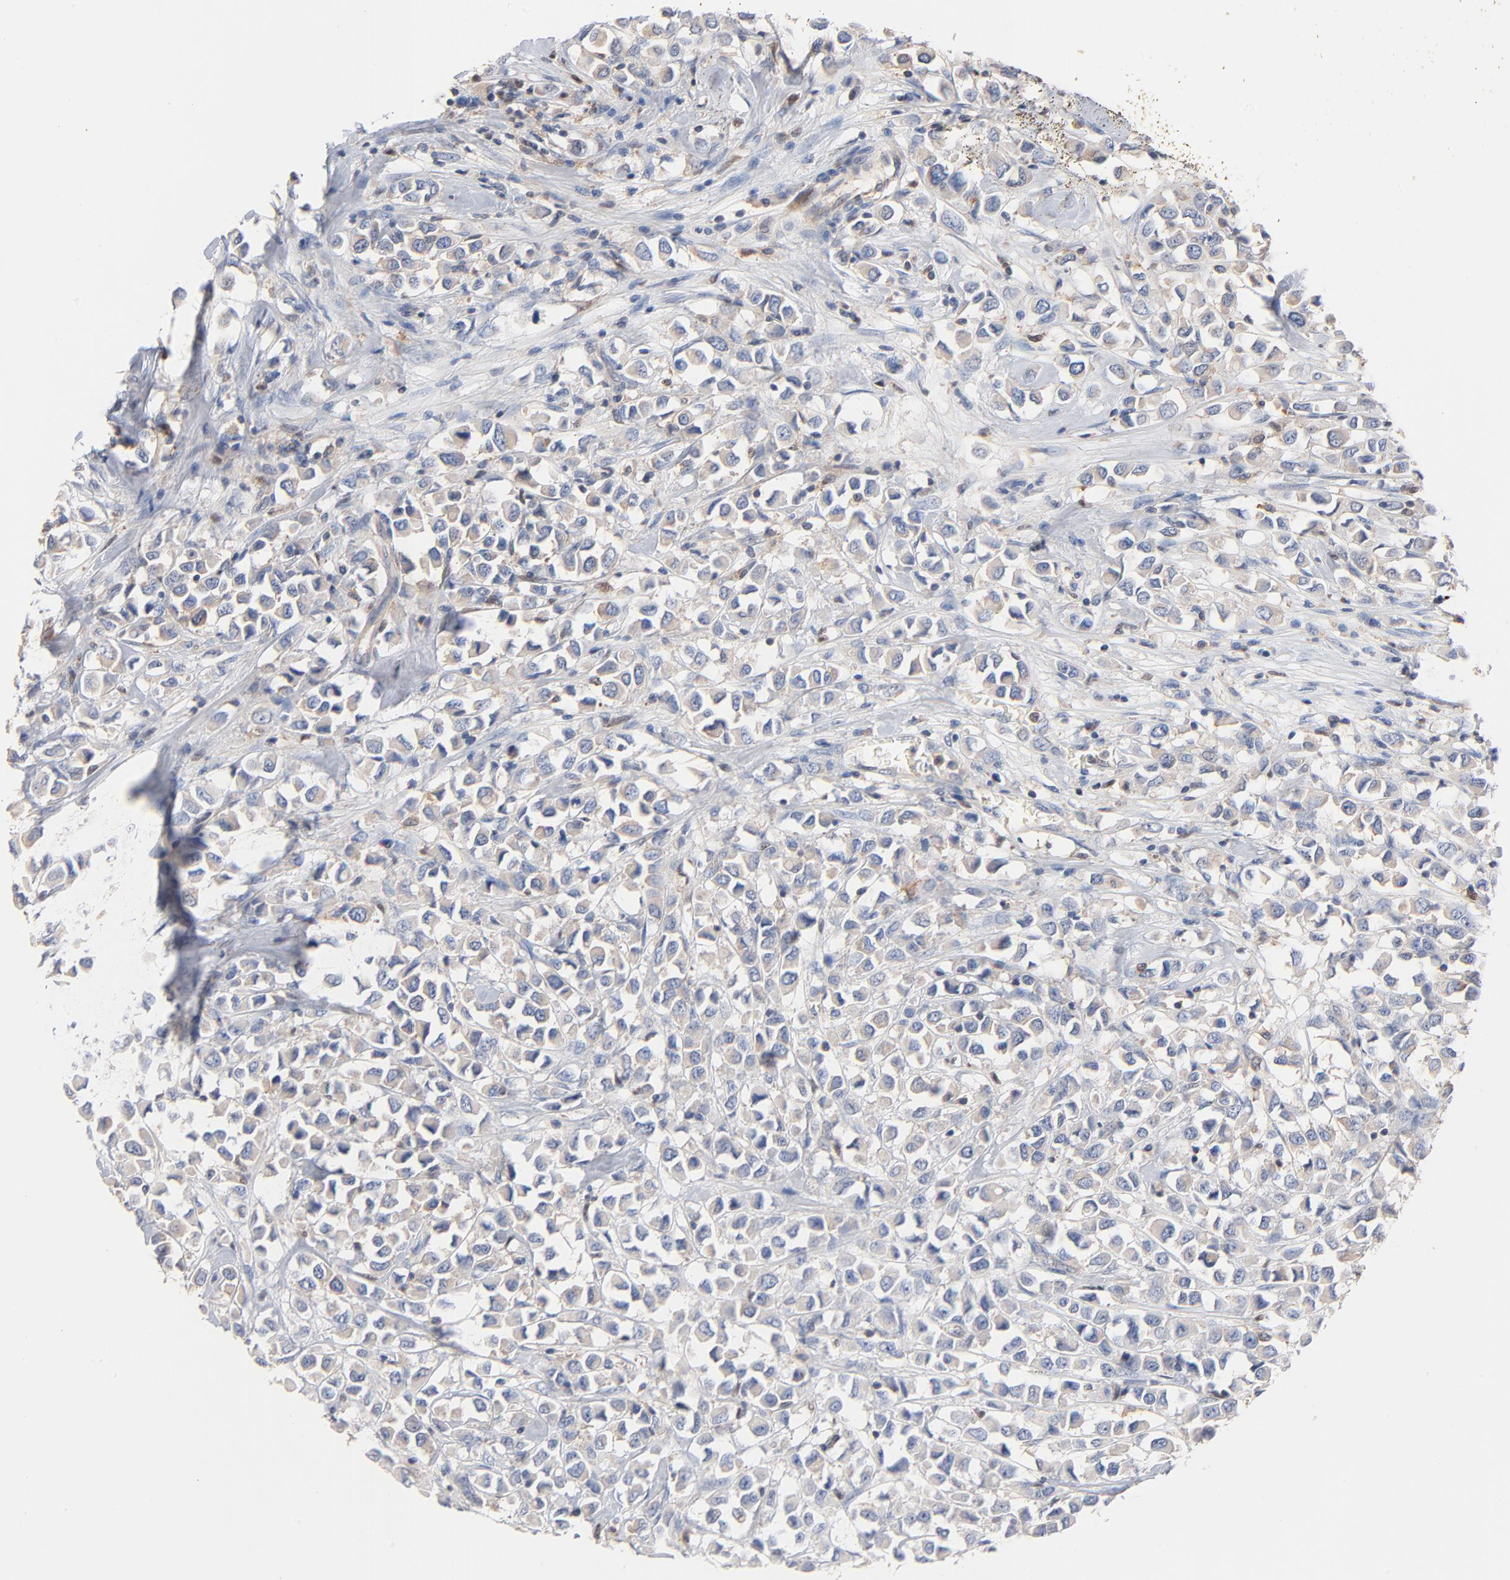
{"staining": {"intensity": "weak", "quantity": ">75%", "location": "cytoplasmic/membranous"}, "tissue": "breast cancer", "cell_type": "Tumor cells", "image_type": "cancer", "snomed": [{"axis": "morphology", "description": "Duct carcinoma"}, {"axis": "topography", "description": "Breast"}], "caption": "Human breast cancer stained with a protein marker displays weak staining in tumor cells.", "gene": "ARHGEF6", "patient": {"sex": "female", "age": 61}}